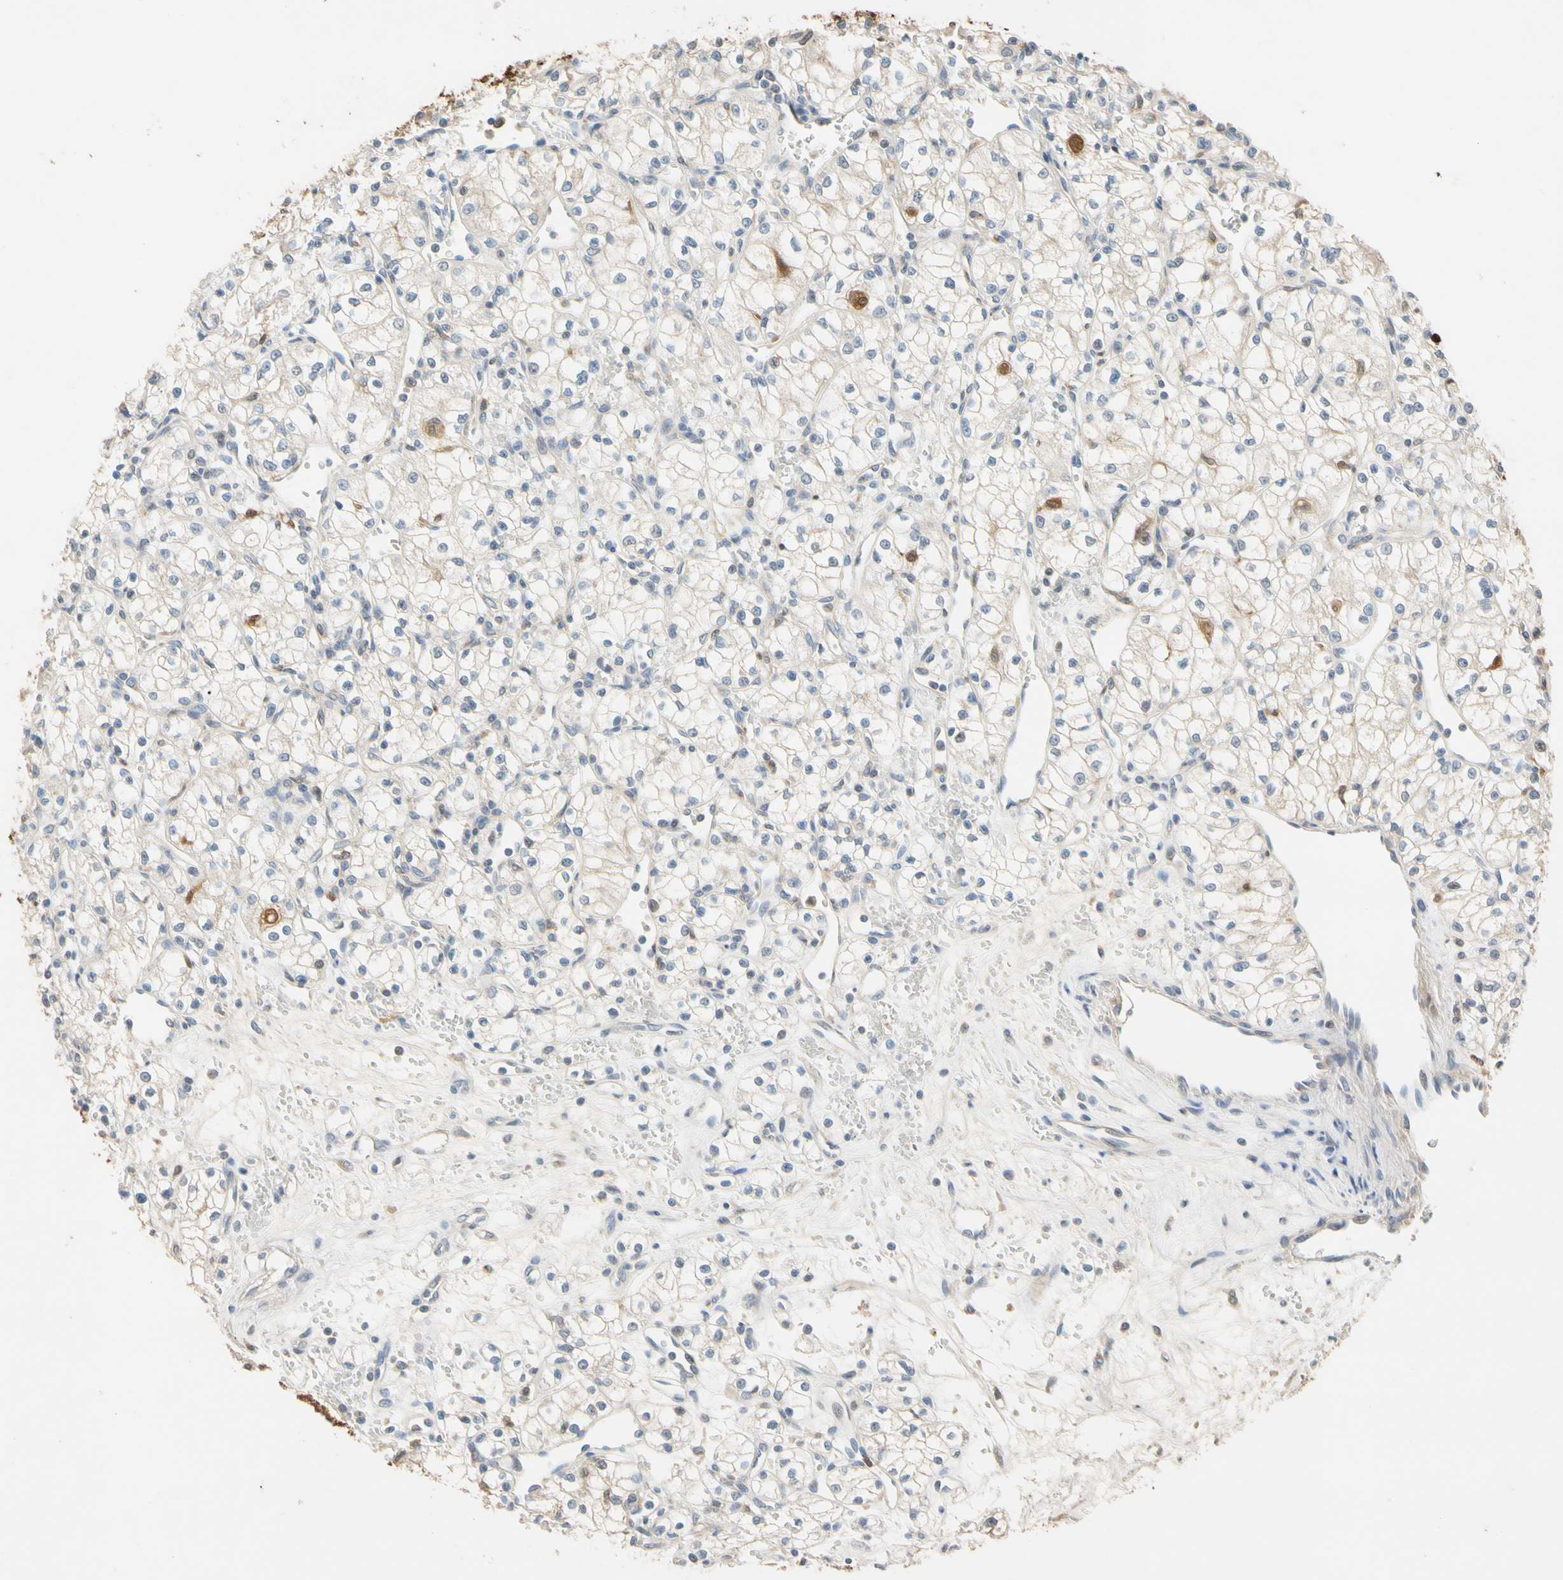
{"staining": {"intensity": "weak", "quantity": "<25%", "location": "cytoplasmic/membranous"}, "tissue": "renal cancer", "cell_type": "Tumor cells", "image_type": "cancer", "snomed": [{"axis": "morphology", "description": "Normal tissue, NOS"}, {"axis": "morphology", "description": "Adenocarcinoma, NOS"}, {"axis": "topography", "description": "Kidney"}], "caption": "Tumor cells show no significant expression in renal cancer (adenocarcinoma).", "gene": "GPSM2", "patient": {"sex": "male", "age": 59}}